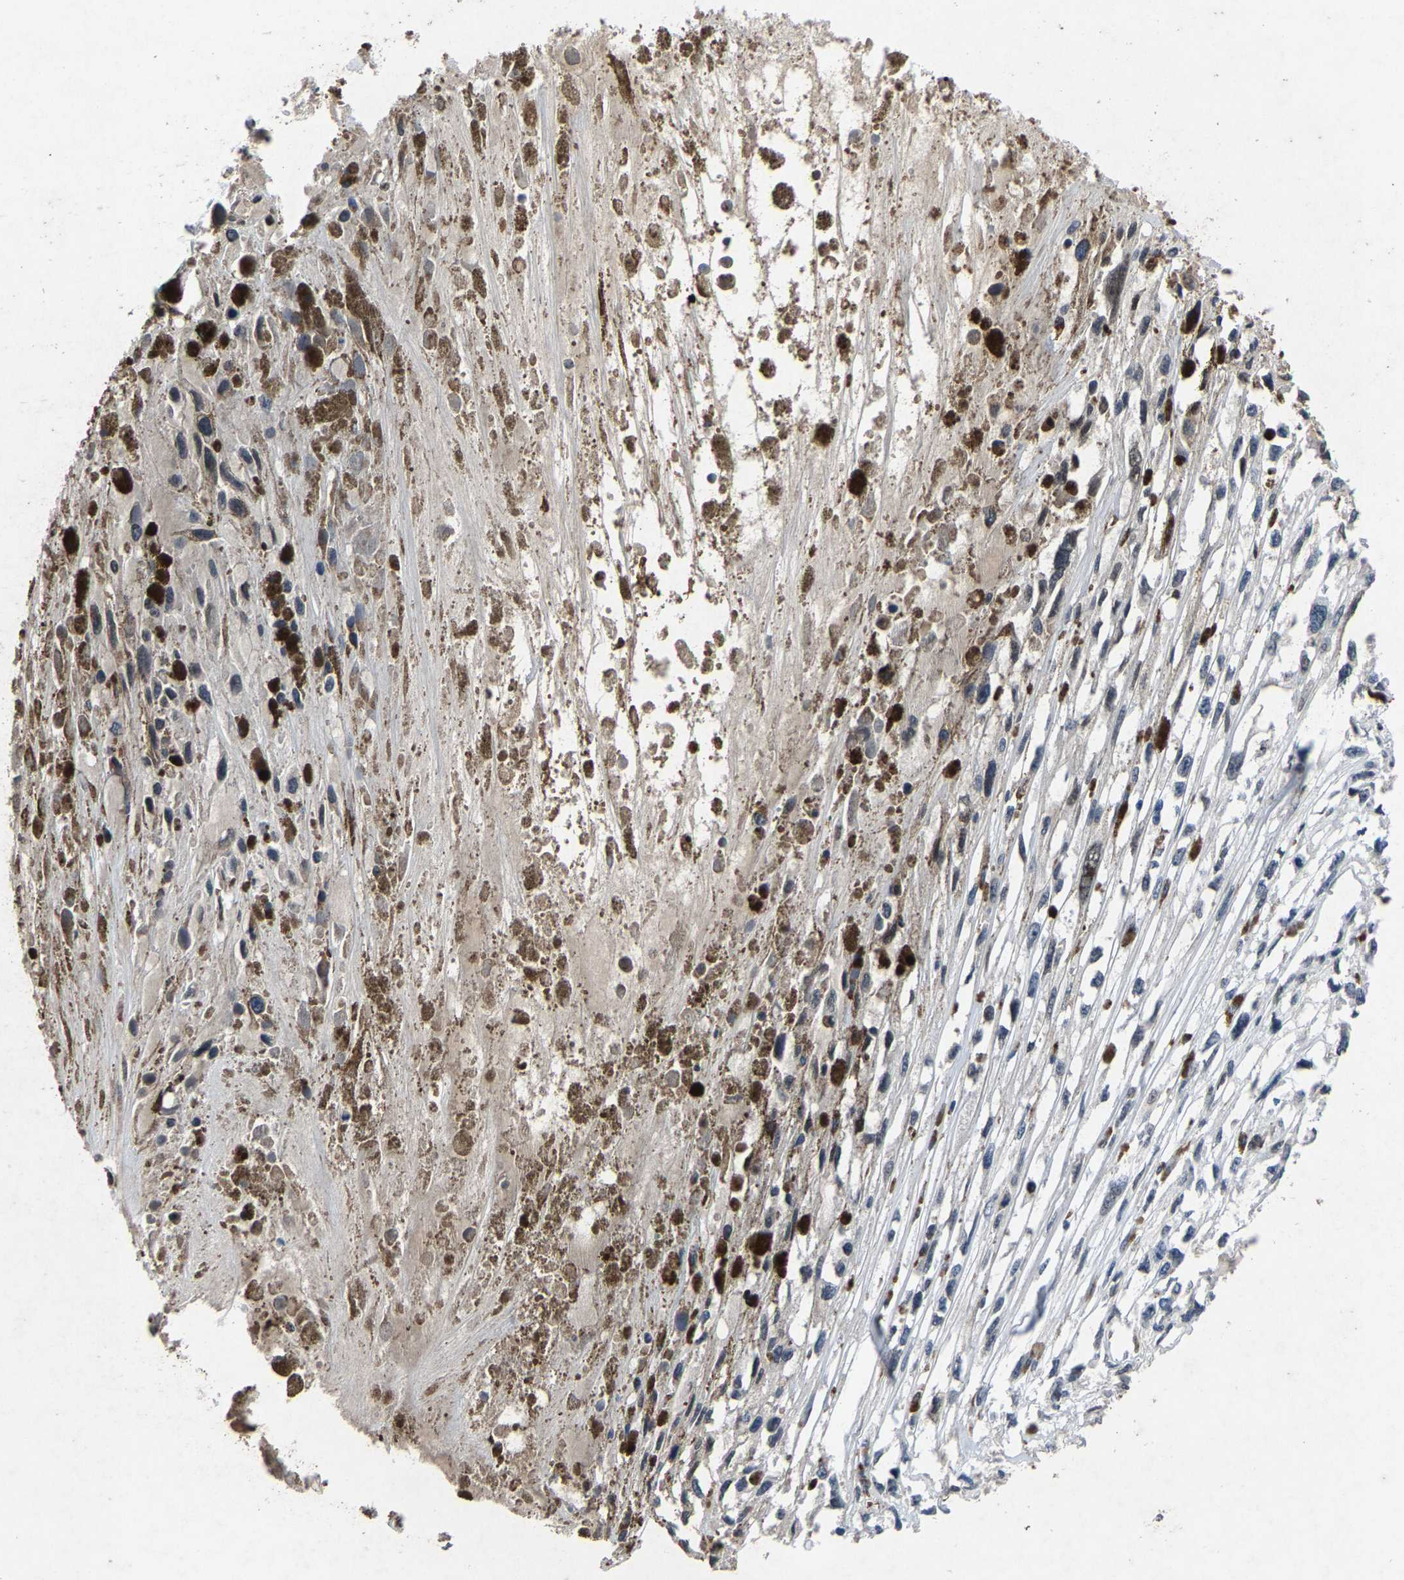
{"staining": {"intensity": "negative", "quantity": "none", "location": "none"}, "tissue": "melanoma", "cell_type": "Tumor cells", "image_type": "cancer", "snomed": [{"axis": "morphology", "description": "Malignant melanoma, Metastatic site"}, {"axis": "topography", "description": "Lymph node"}], "caption": "Immunohistochemical staining of human malignant melanoma (metastatic site) displays no significant positivity in tumor cells. (Brightfield microscopy of DAB (3,3'-diaminobenzidine) immunohistochemistry at high magnification).", "gene": "UBN2", "patient": {"sex": "male", "age": 59}}